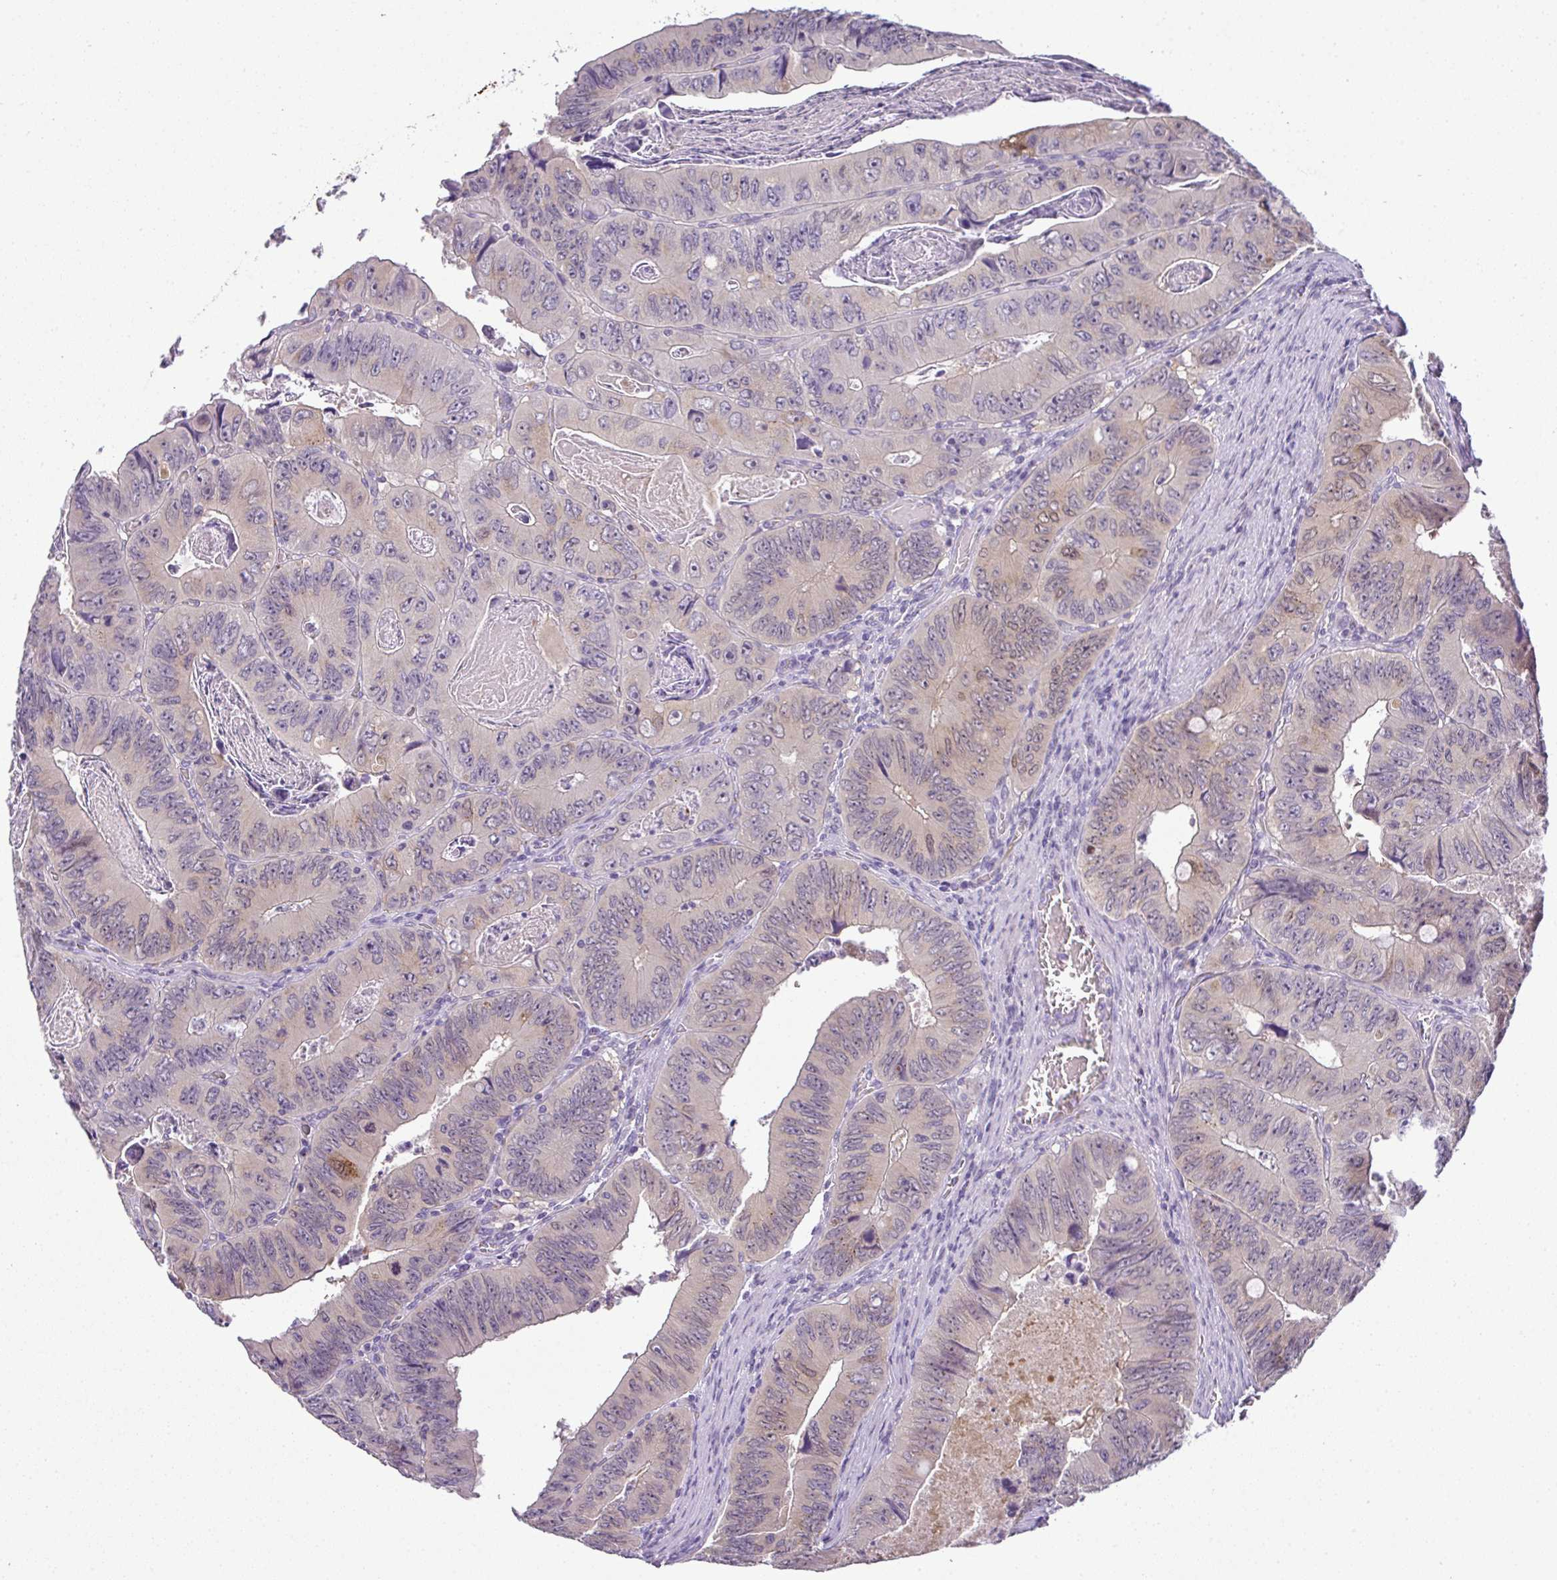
{"staining": {"intensity": "weak", "quantity": "<25%", "location": "cytoplasmic/membranous,nuclear"}, "tissue": "colorectal cancer", "cell_type": "Tumor cells", "image_type": "cancer", "snomed": [{"axis": "morphology", "description": "Adenocarcinoma, NOS"}, {"axis": "topography", "description": "Colon"}], "caption": "This image is of colorectal cancer (adenocarcinoma) stained with immunohistochemistry (IHC) to label a protein in brown with the nuclei are counter-stained blue. There is no expression in tumor cells.", "gene": "CMPK1", "patient": {"sex": "female", "age": 84}}